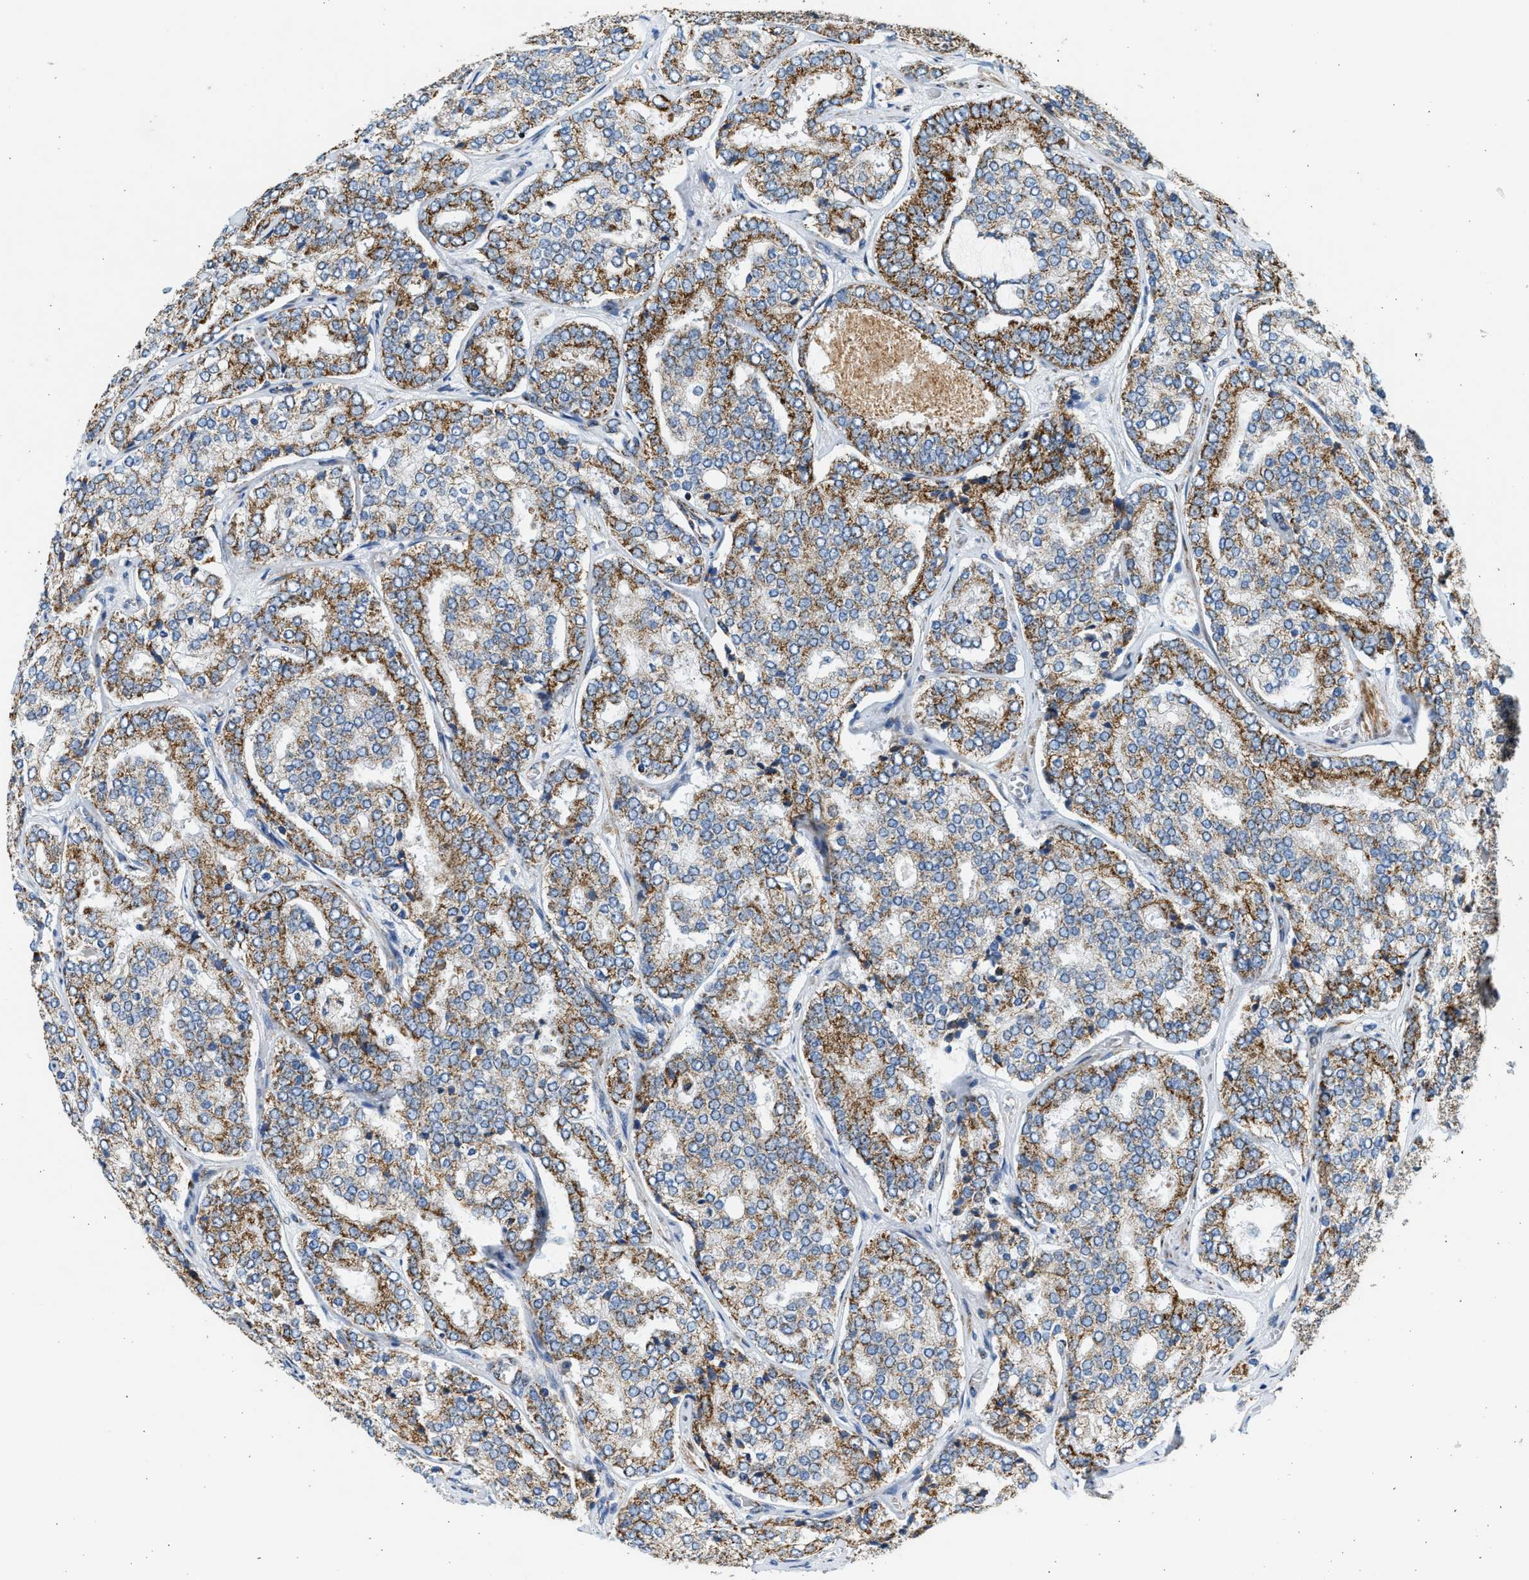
{"staining": {"intensity": "strong", "quantity": ">75%", "location": "cytoplasmic/membranous"}, "tissue": "prostate cancer", "cell_type": "Tumor cells", "image_type": "cancer", "snomed": [{"axis": "morphology", "description": "Adenocarcinoma, High grade"}, {"axis": "topography", "description": "Prostate"}], "caption": "IHC histopathology image of neoplastic tissue: prostate high-grade adenocarcinoma stained using immunohistochemistry (IHC) demonstrates high levels of strong protein expression localized specifically in the cytoplasmic/membranous of tumor cells, appearing as a cytoplasmic/membranous brown color.", "gene": "KCNMB3", "patient": {"sex": "male", "age": 65}}